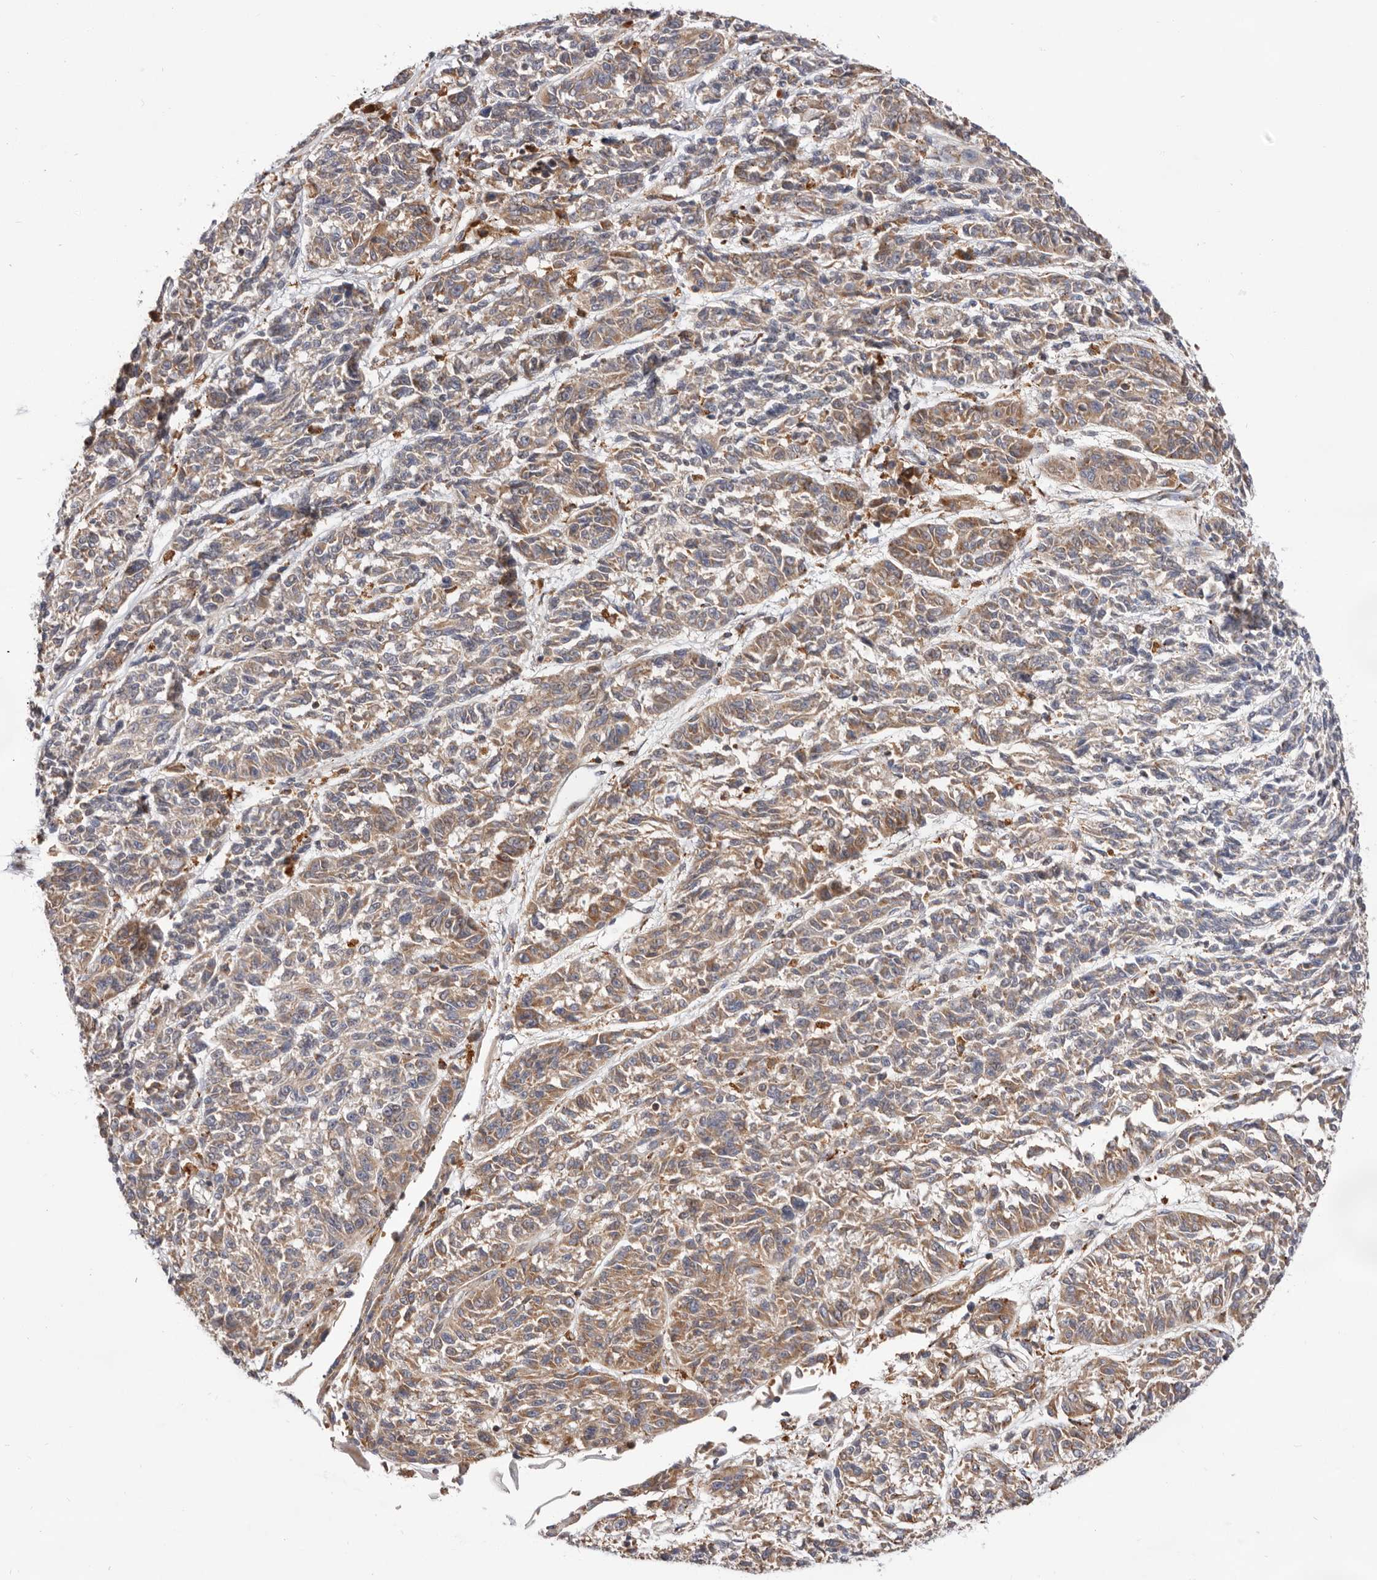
{"staining": {"intensity": "moderate", "quantity": ">75%", "location": "cytoplasmic/membranous"}, "tissue": "melanoma", "cell_type": "Tumor cells", "image_type": "cancer", "snomed": [{"axis": "morphology", "description": "Malignant melanoma, NOS"}, {"axis": "topography", "description": "Skin"}], "caption": "DAB immunohistochemical staining of malignant melanoma exhibits moderate cytoplasmic/membranous protein positivity in about >75% of tumor cells. Immunohistochemistry (ihc) stains the protein in brown and the nuclei are stained blue.", "gene": "RNF213", "patient": {"sex": "male", "age": 53}}